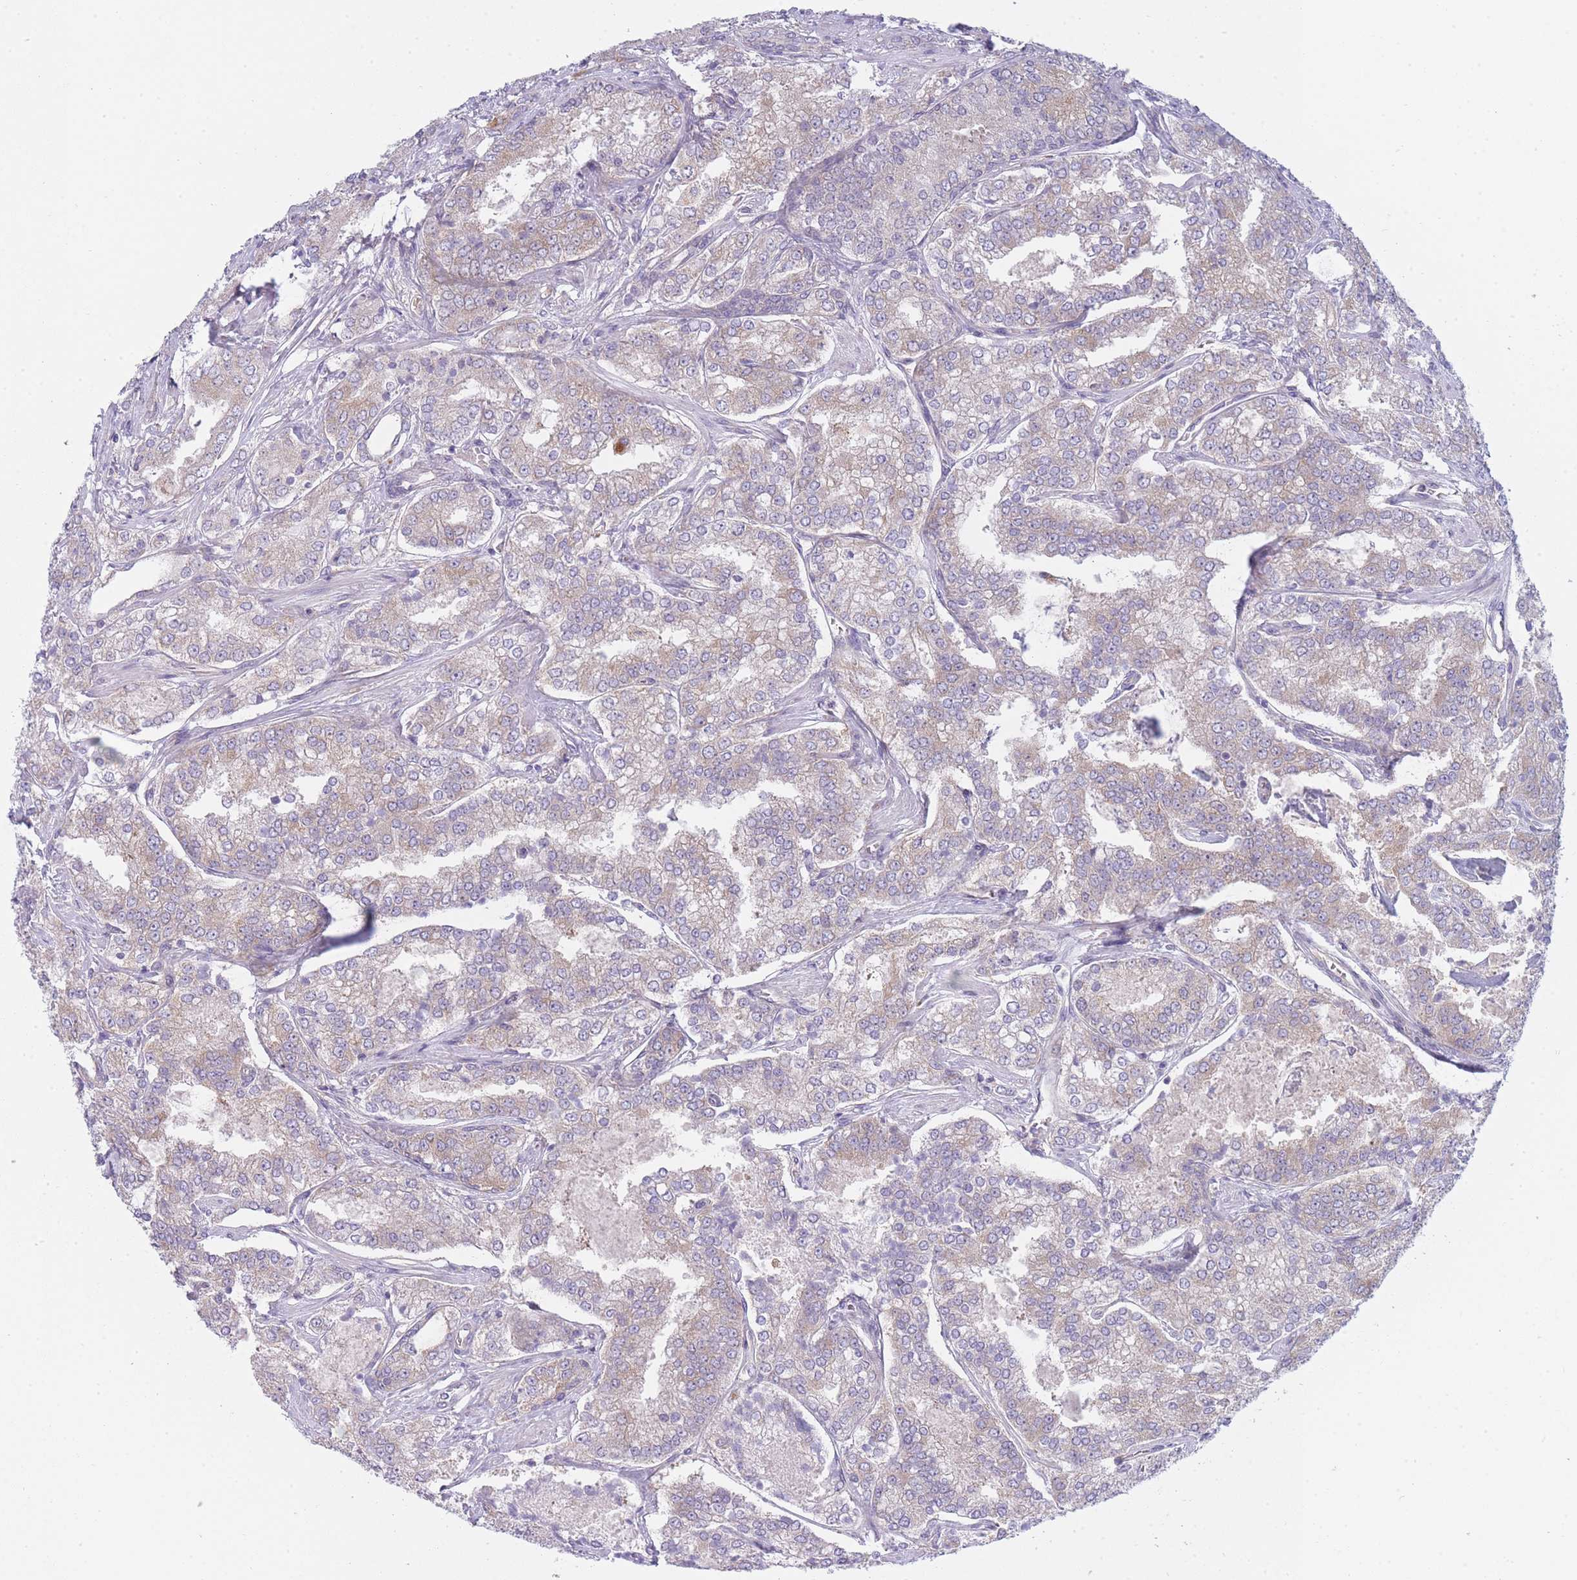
{"staining": {"intensity": "weak", "quantity": "25%-75%", "location": "cytoplasmic/membranous"}, "tissue": "prostate cancer", "cell_type": "Tumor cells", "image_type": "cancer", "snomed": [{"axis": "morphology", "description": "Adenocarcinoma, High grade"}, {"axis": "topography", "description": "Prostate"}], "caption": "Brown immunohistochemical staining in prostate cancer displays weak cytoplasmic/membranous positivity in approximately 25%-75% of tumor cells.", "gene": "OR5L2", "patient": {"sex": "male", "age": 63}}